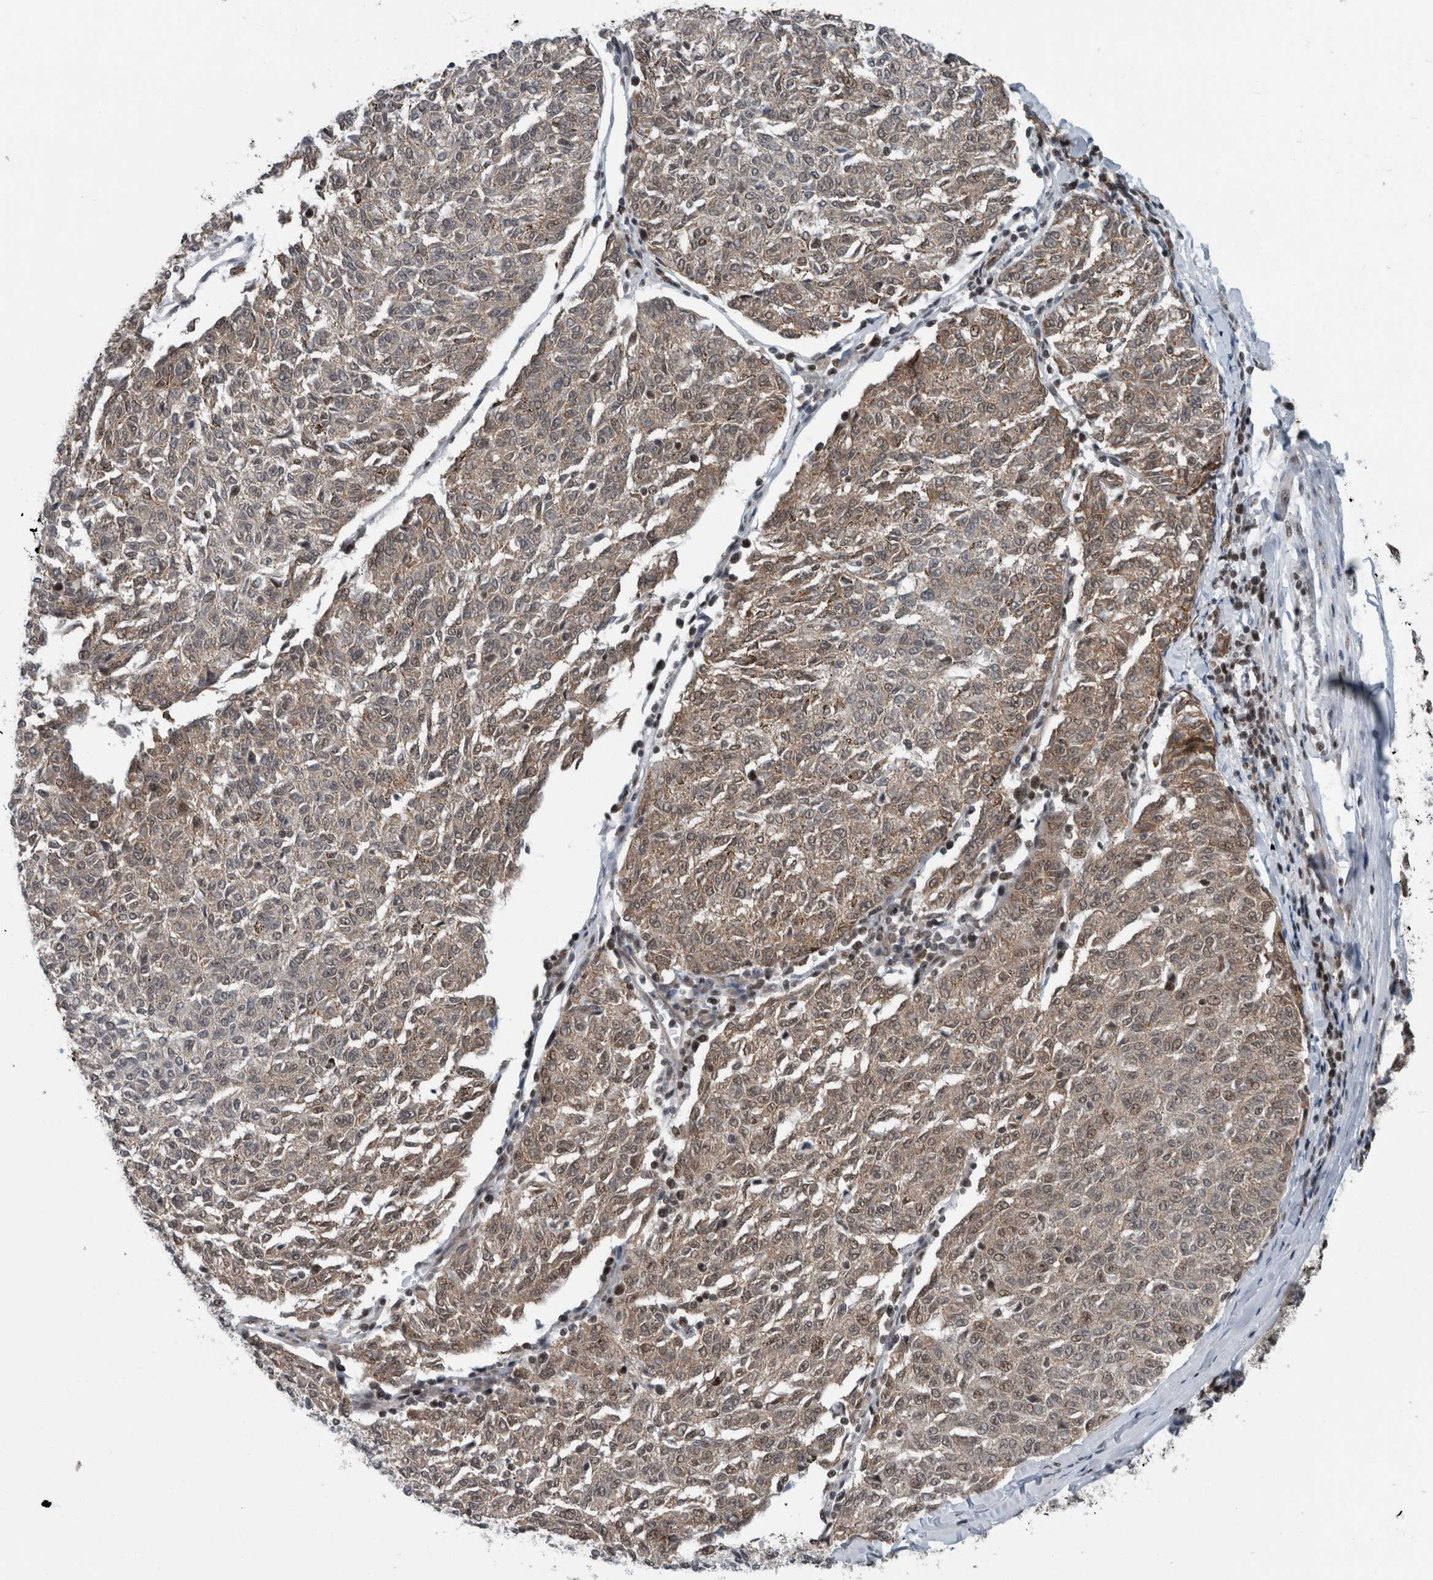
{"staining": {"intensity": "weak", "quantity": ">75%", "location": "cytoplasmic/membranous,nuclear"}, "tissue": "melanoma", "cell_type": "Tumor cells", "image_type": "cancer", "snomed": [{"axis": "morphology", "description": "Malignant melanoma, NOS"}, {"axis": "topography", "description": "Skin"}], "caption": "Immunohistochemistry of malignant melanoma demonstrates low levels of weak cytoplasmic/membranous and nuclear positivity in about >75% of tumor cells.", "gene": "DNMT3A", "patient": {"sex": "female", "age": 72}}